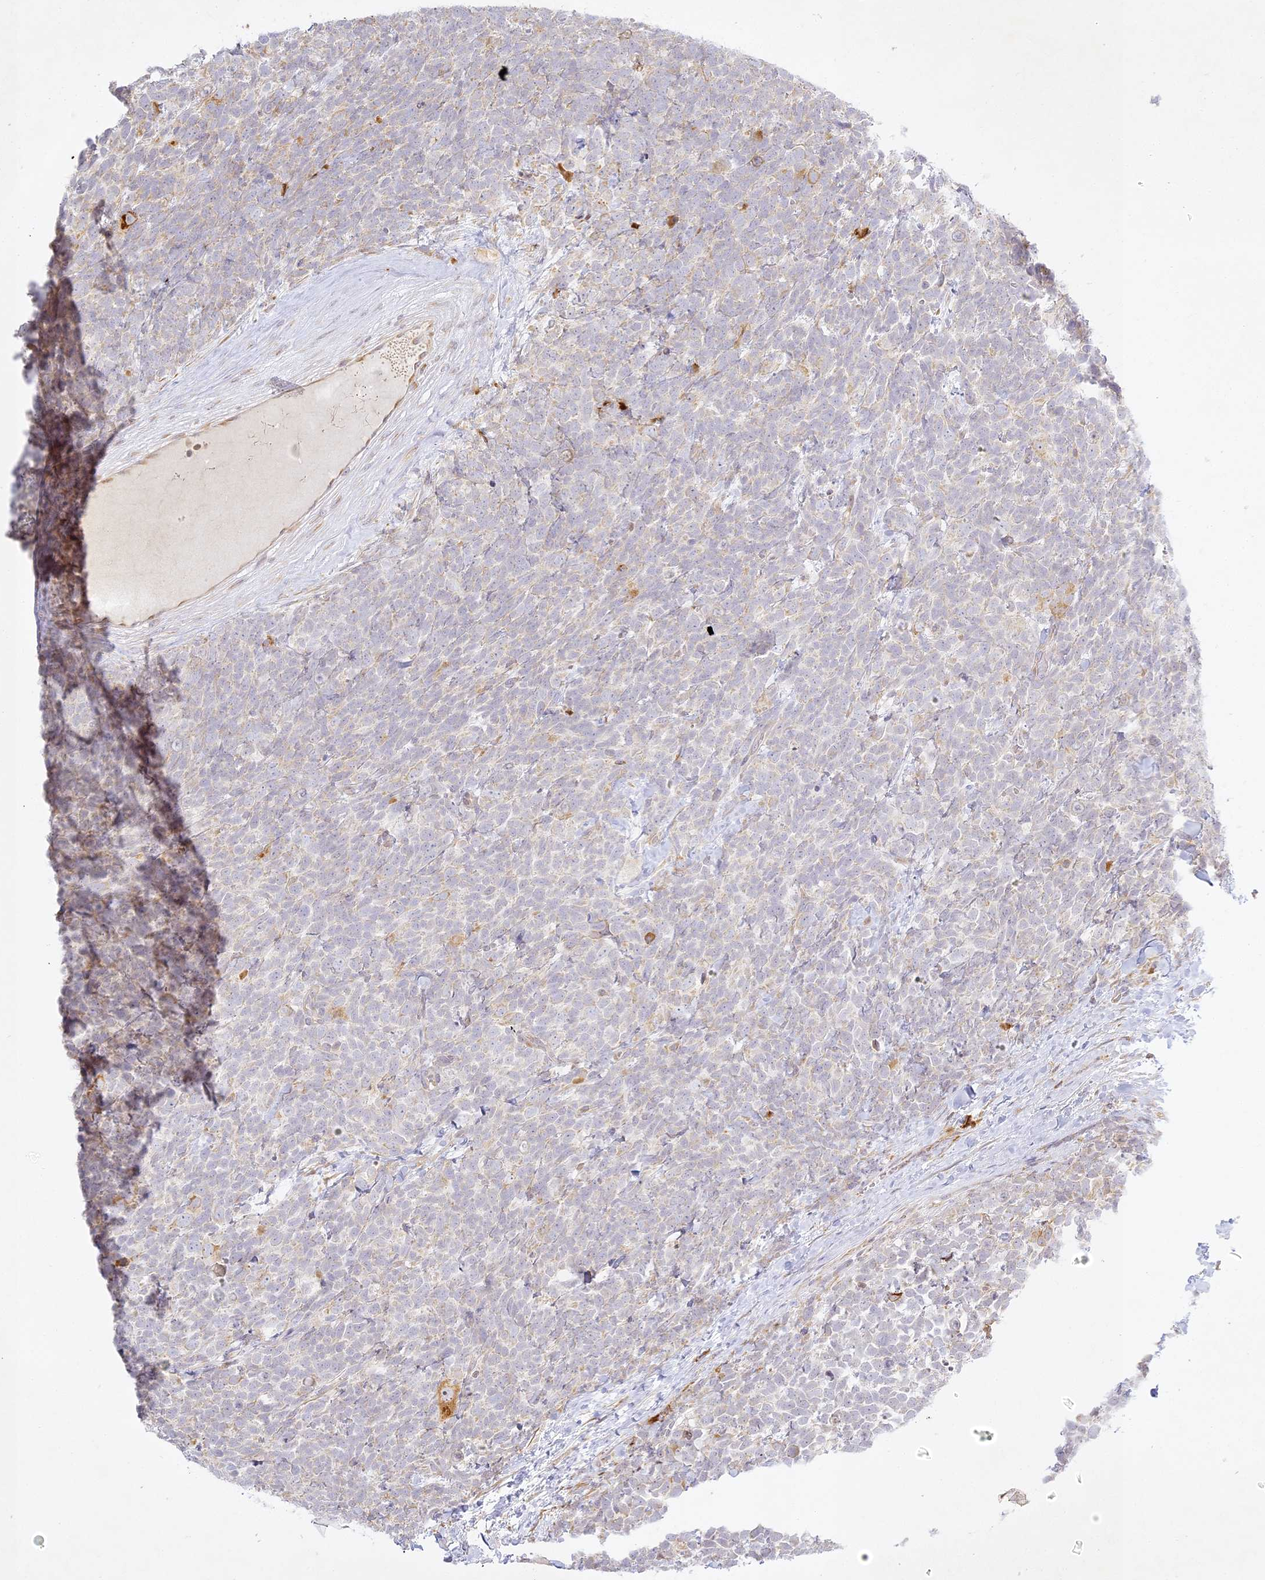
{"staining": {"intensity": "negative", "quantity": "none", "location": "none"}, "tissue": "urothelial cancer", "cell_type": "Tumor cells", "image_type": "cancer", "snomed": [{"axis": "morphology", "description": "Urothelial carcinoma, High grade"}, {"axis": "topography", "description": "Urinary bladder"}], "caption": "The immunohistochemistry micrograph has no significant expression in tumor cells of high-grade urothelial carcinoma tissue.", "gene": "SLC30A5", "patient": {"sex": "female", "age": 82}}